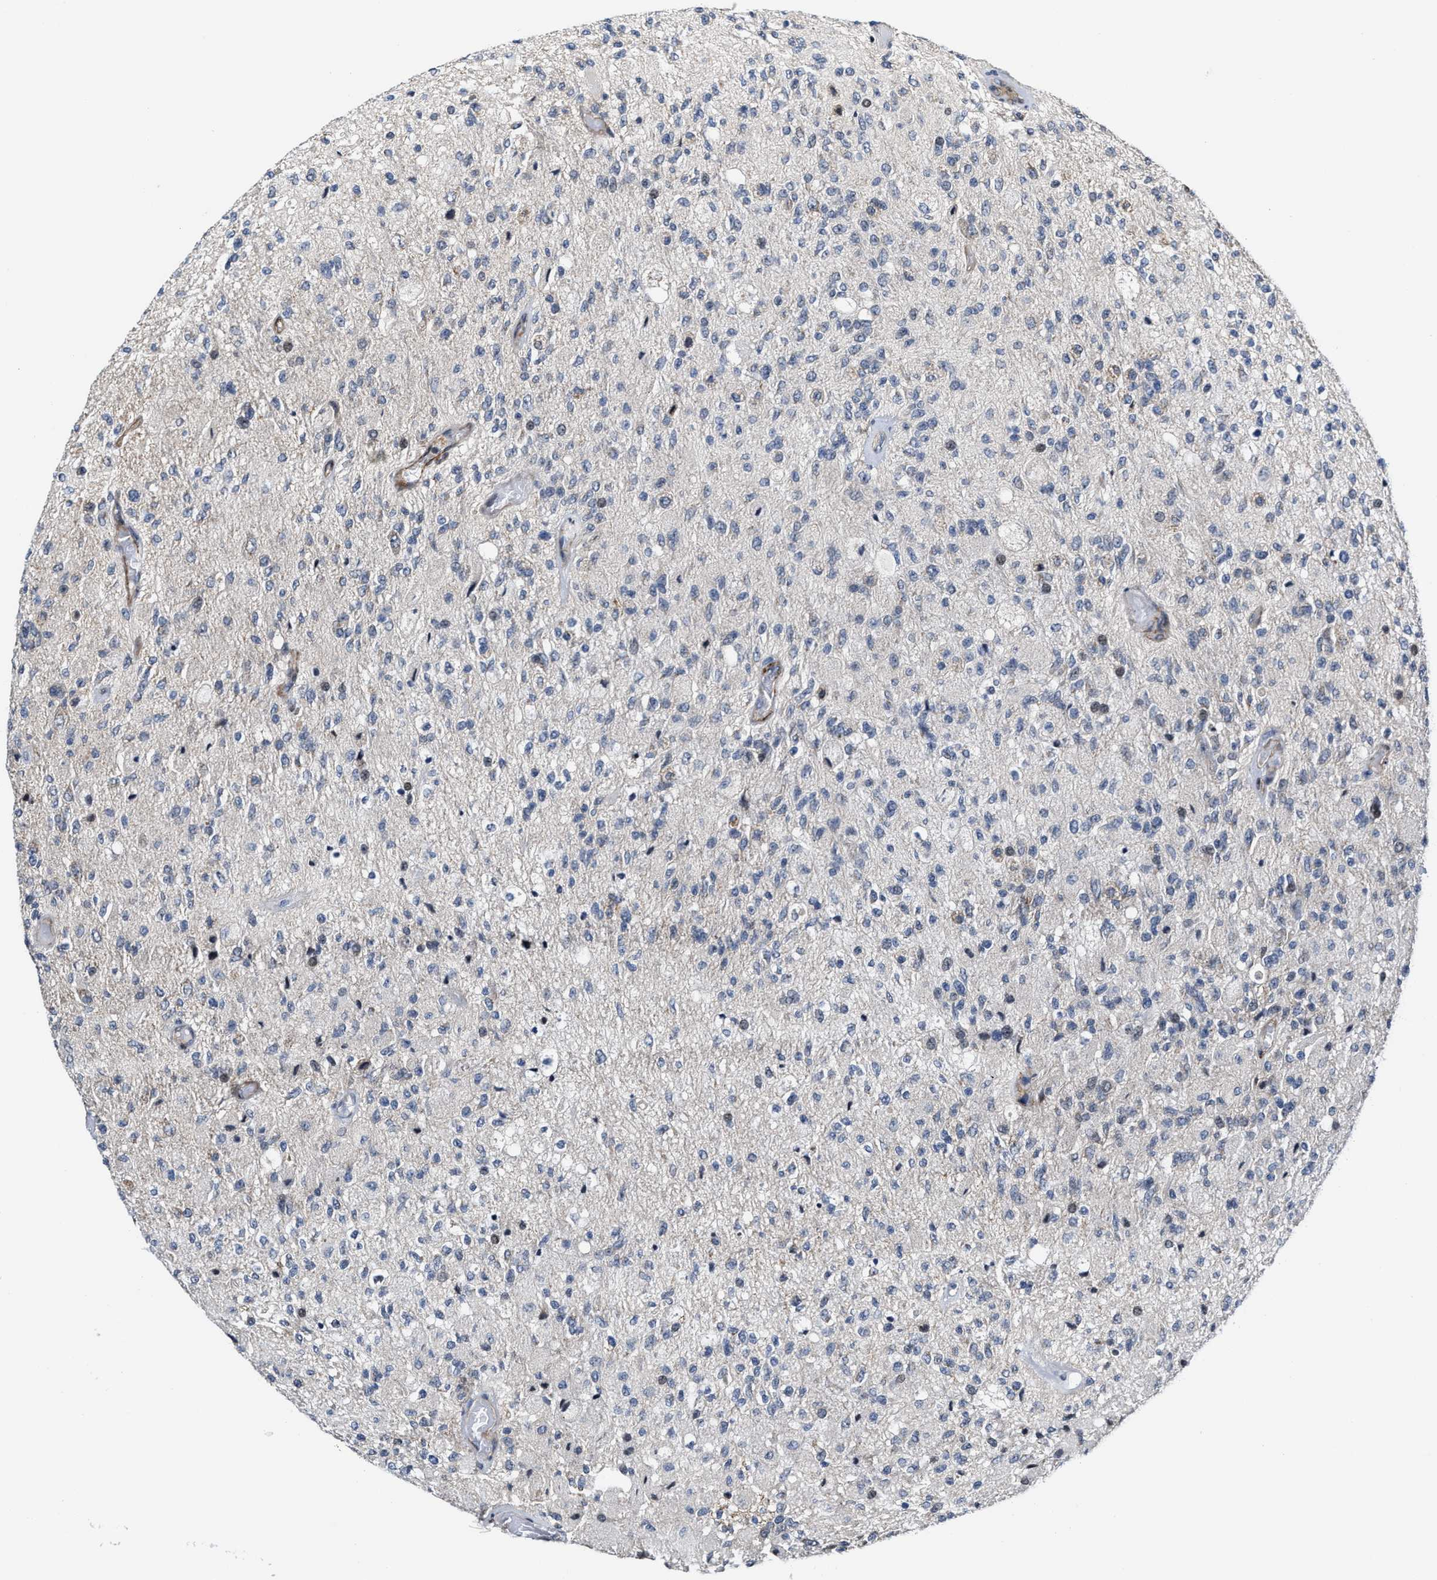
{"staining": {"intensity": "negative", "quantity": "none", "location": "none"}, "tissue": "glioma", "cell_type": "Tumor cells", "image_type": "cancer", "snomed": [{"axis": "morphology", "description": "Normal tissue, NOS"}, {"axis": "morphology", "description": "Glioma, malignant, High grade"}, {"axis": "topography", "description": "Cerebral cortex"}], "caption": "High magnification brightfield microscopy of high-grade glioma (malignant) stained with DAB (3,3'-diaminobenzidine) (brown) and counterstained with hematoxylin (blue): tumor cells show no significant staining. Nuclei are stained in blue.", "gene": "TGFB1I1", "patient": {"sex": "male", "age": 77}}